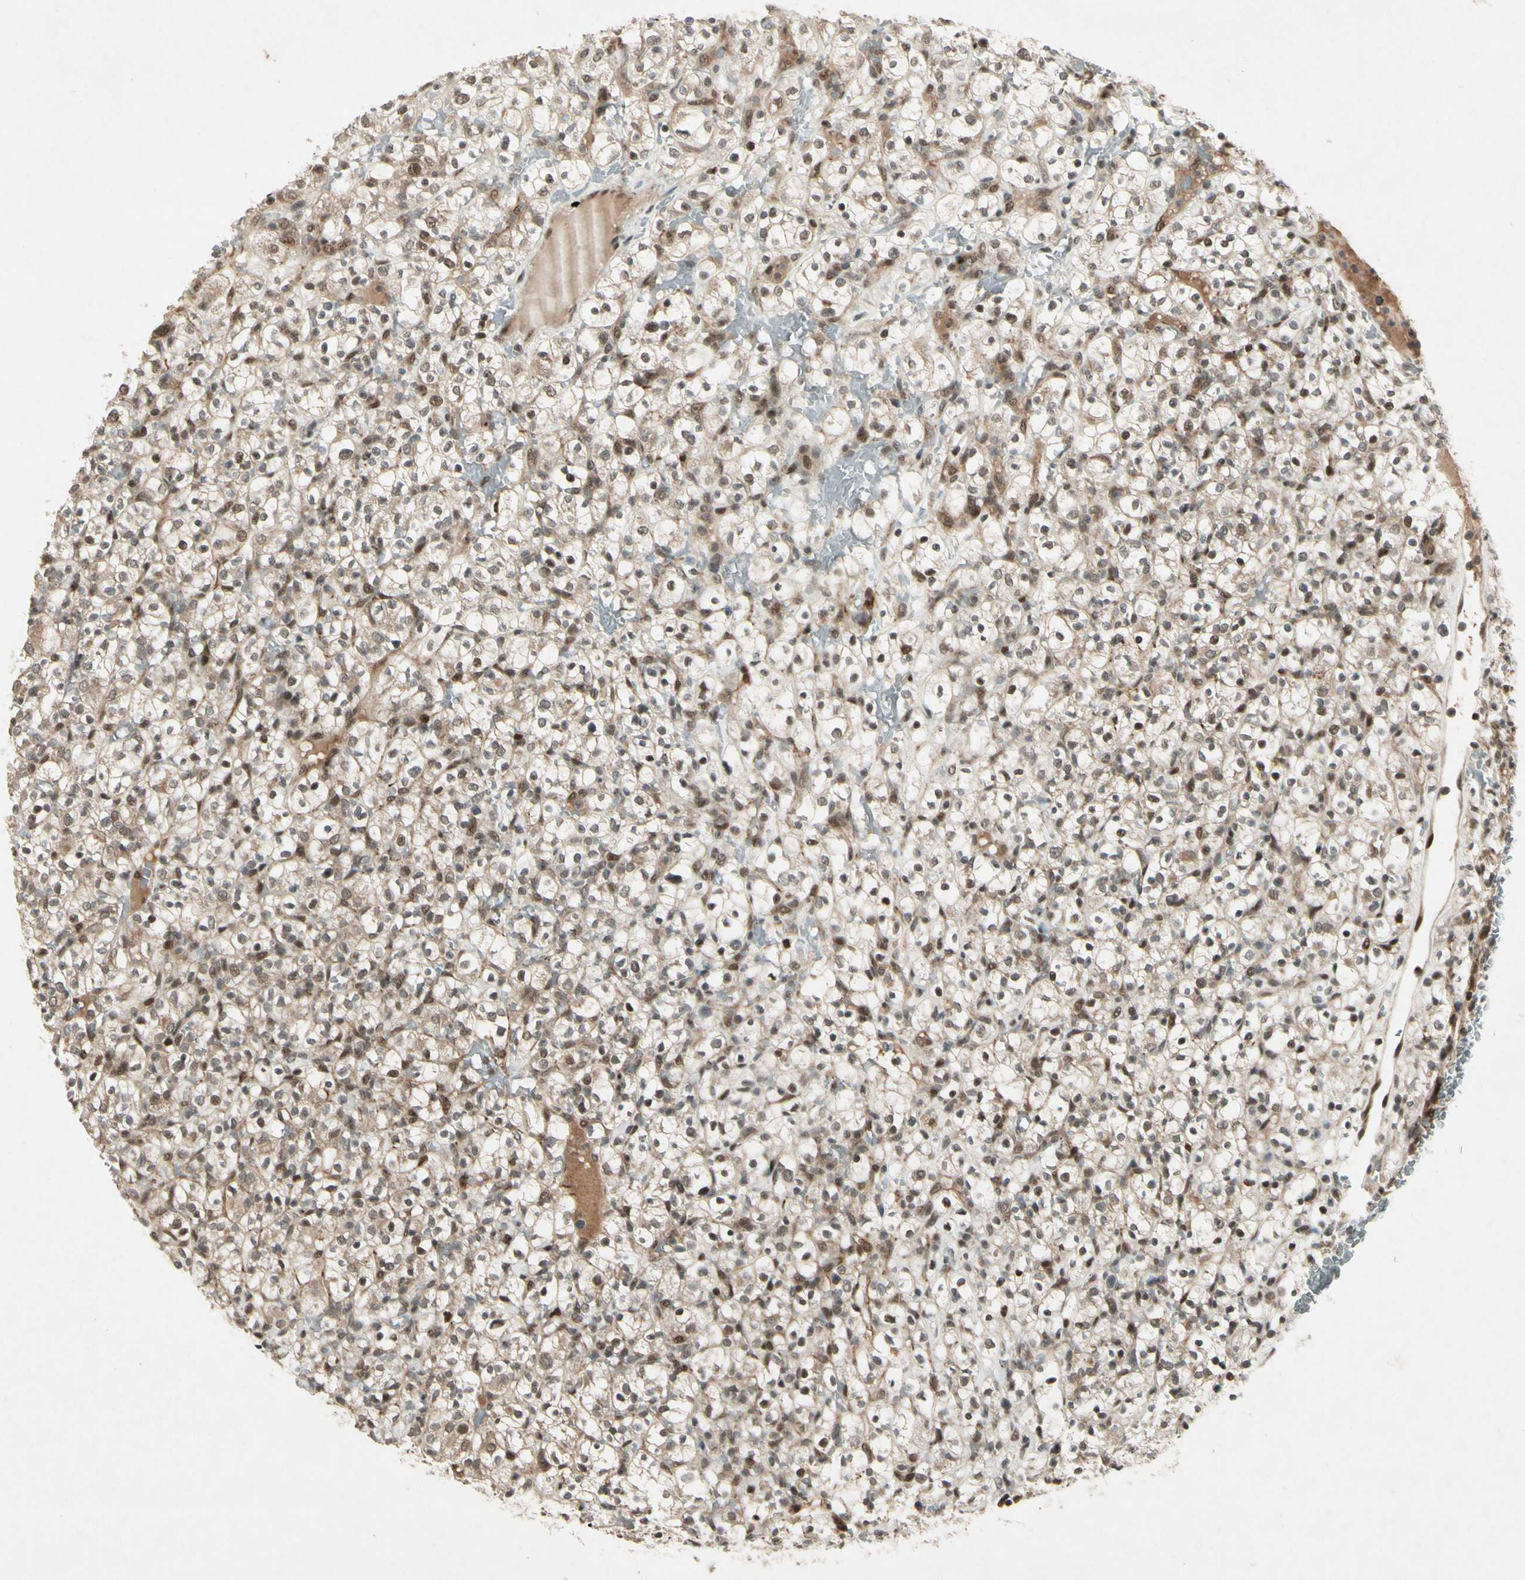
{"staining": {"intensity": "moderate", "quantity": "<25%", "location": "nuclear"}, "tissue": "renal cancer", "cell_type": "Tumor cells", "image_type": "cancer", "snomed": [{"axis": "morphology", "description": "Normal tissue, NOS"}, {"axis": "morphology", "description": "Adenocarcinoma, NOS"}, {"axis": "topography", "description": "Kidney"}], "caption": "Renal cancer (adenocarcinoma) tissue demonstrates moderate nuclear staining in about <25% of tumor cells", "gene": "CDK11A", "patient": {"sex": "female", "age": 72}}